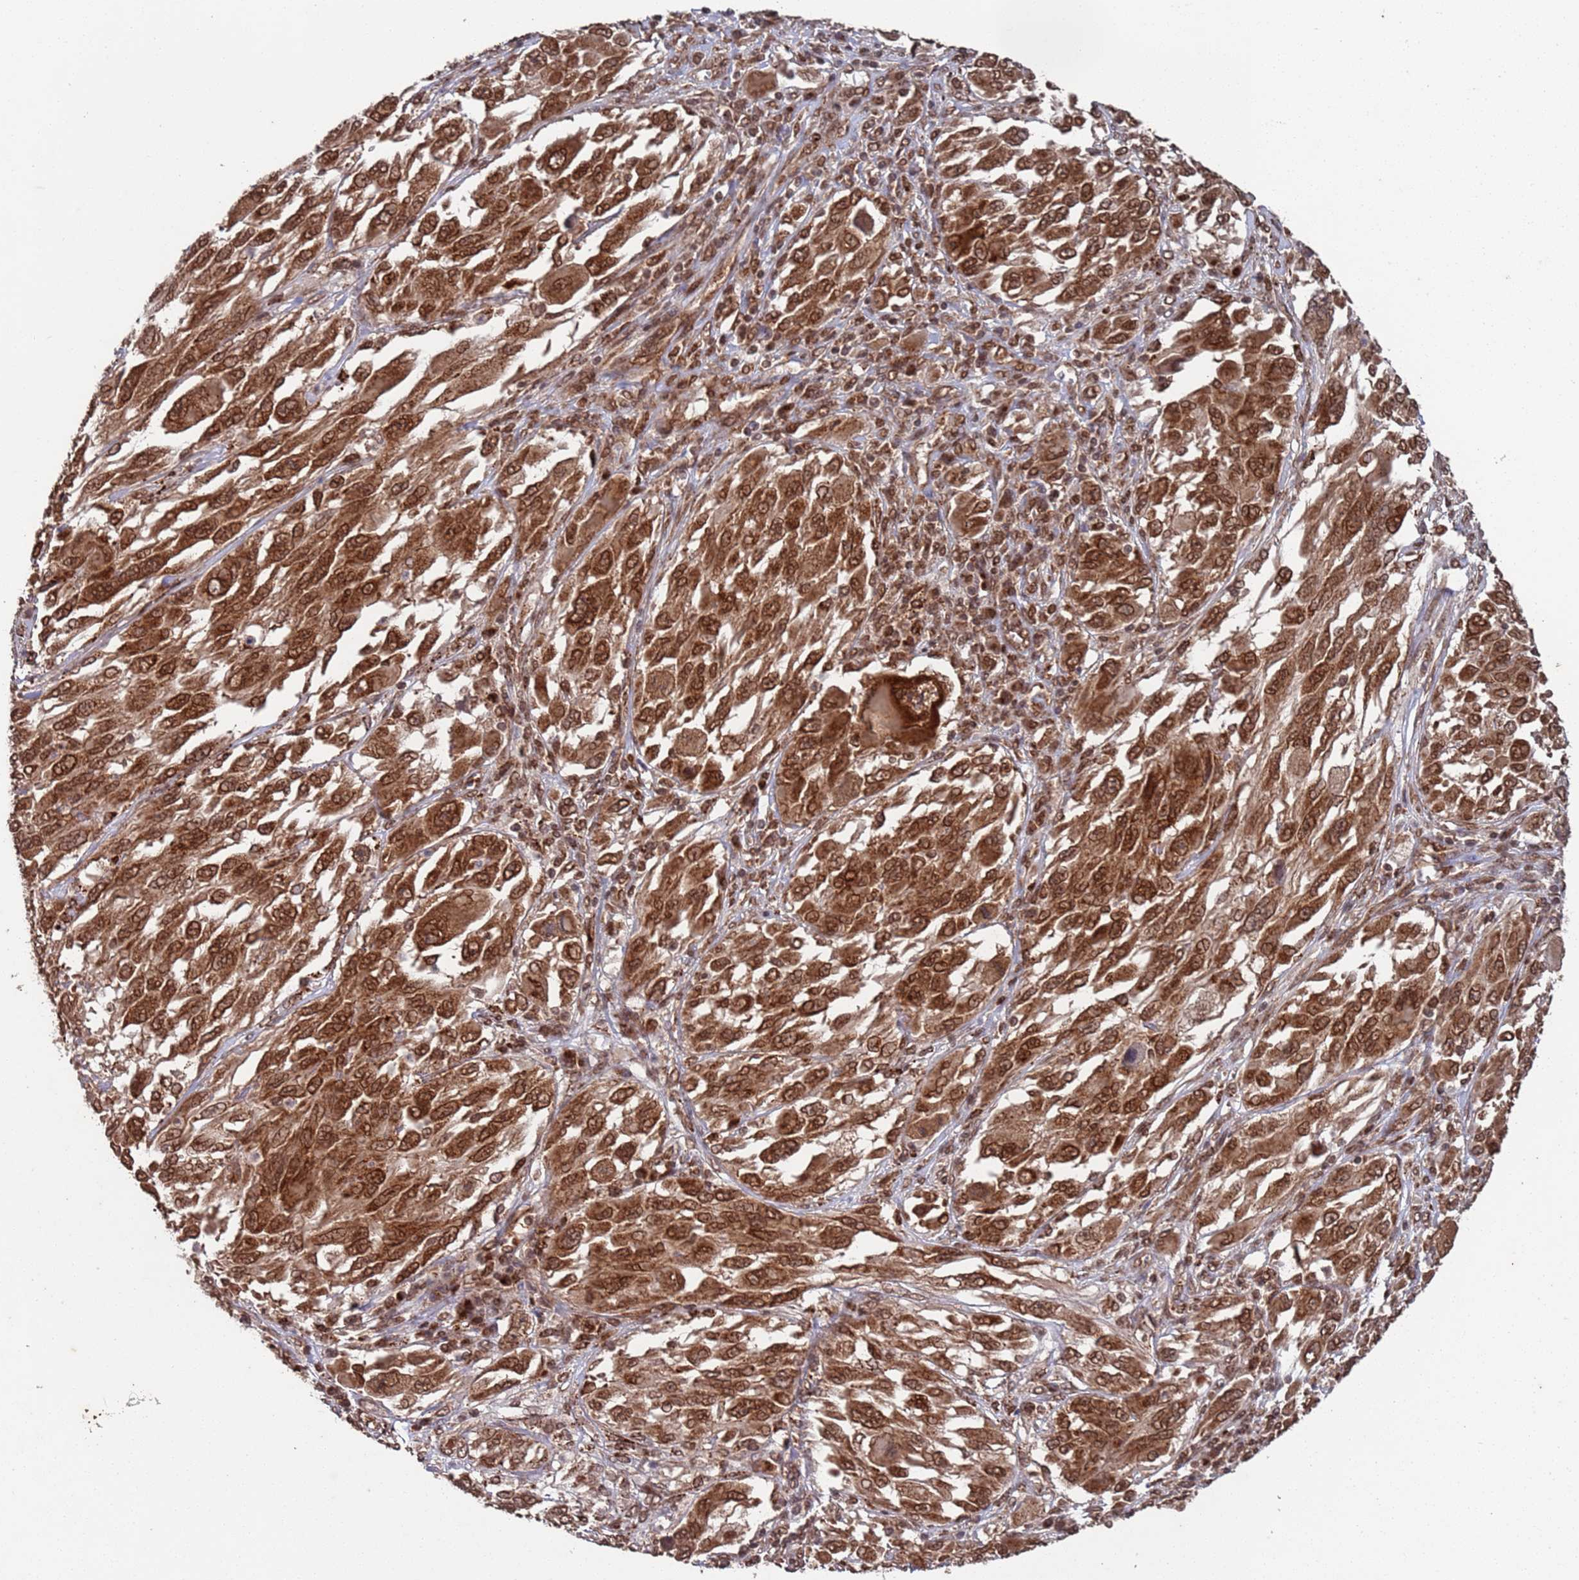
{"staining": {"intensity": "moderate", "quantity": ">75%", "location": "cytoplasmic/membranous,nuclear"}, "tissue": "melanoma", "cell_type": "Tumor cells", "image_type": "cancer", "snomed": [{"axis": "morphology", "description": "Malignant melanoma, NOS"}, {"axis": "topography", "description": "Skin"}], "caption": "Melanoma stained with a protein marker displays moderate staining in tumor cells.", "gene": "FUBP3", "patient": {"sex": "female", "age": 91}}